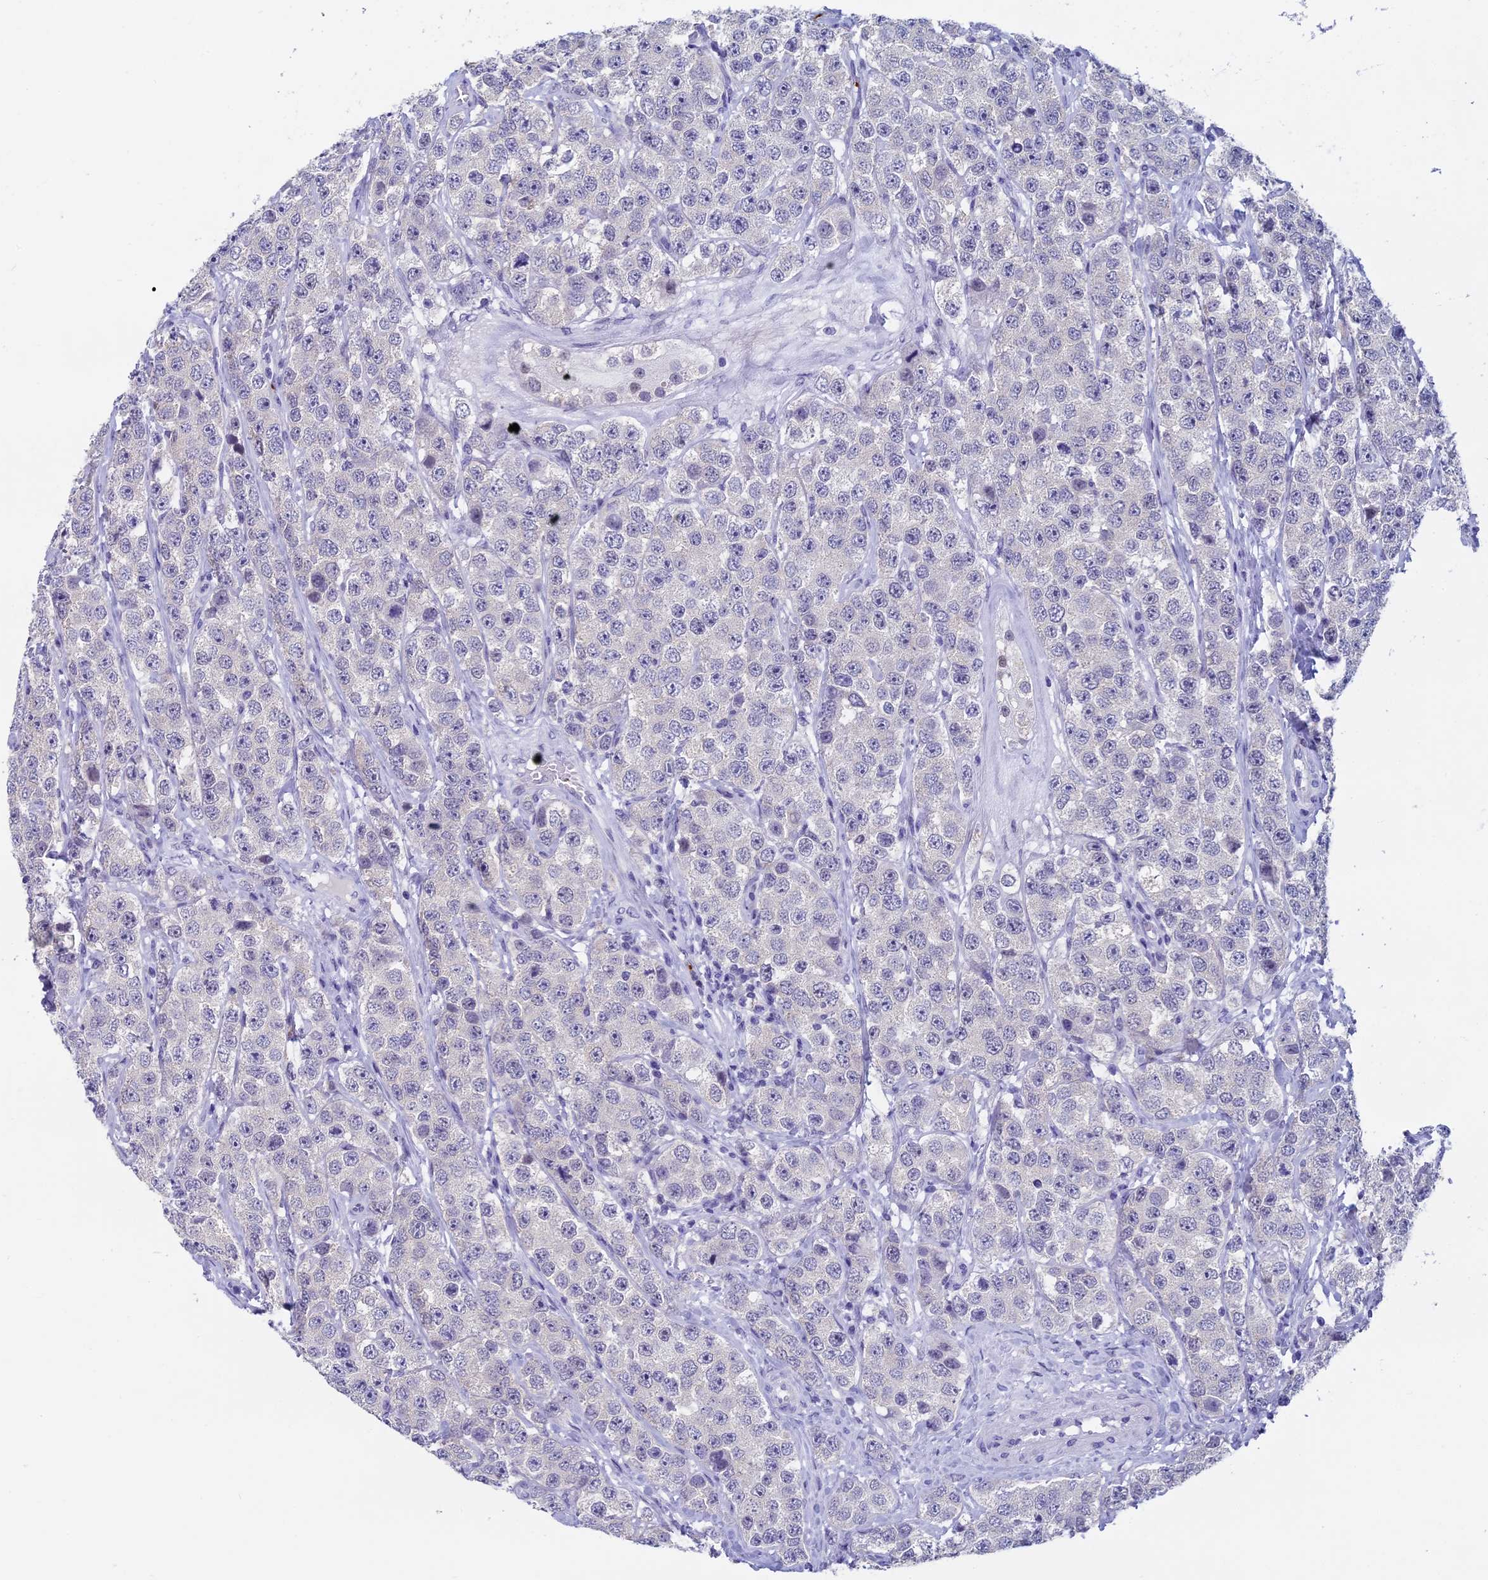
{"staining": {"intensity": "negative", "quantity": "none", "location": "none"}, "tissue": "testis cancer", "cell_type": "Tumor cells", "image_type": "cancer", "snomed": [{"axis": "morphology", "description": "Seminoma, NOS"}, {"axis": "topography", "description": "Testis"}], "caption": "Immunohistochemistry histopathology image of testis seminoma stained for a protein (brown), which shows no expression in tumor cells.", "gene": "AIFM2", "patient": {"sex": "male", "age": 28}}